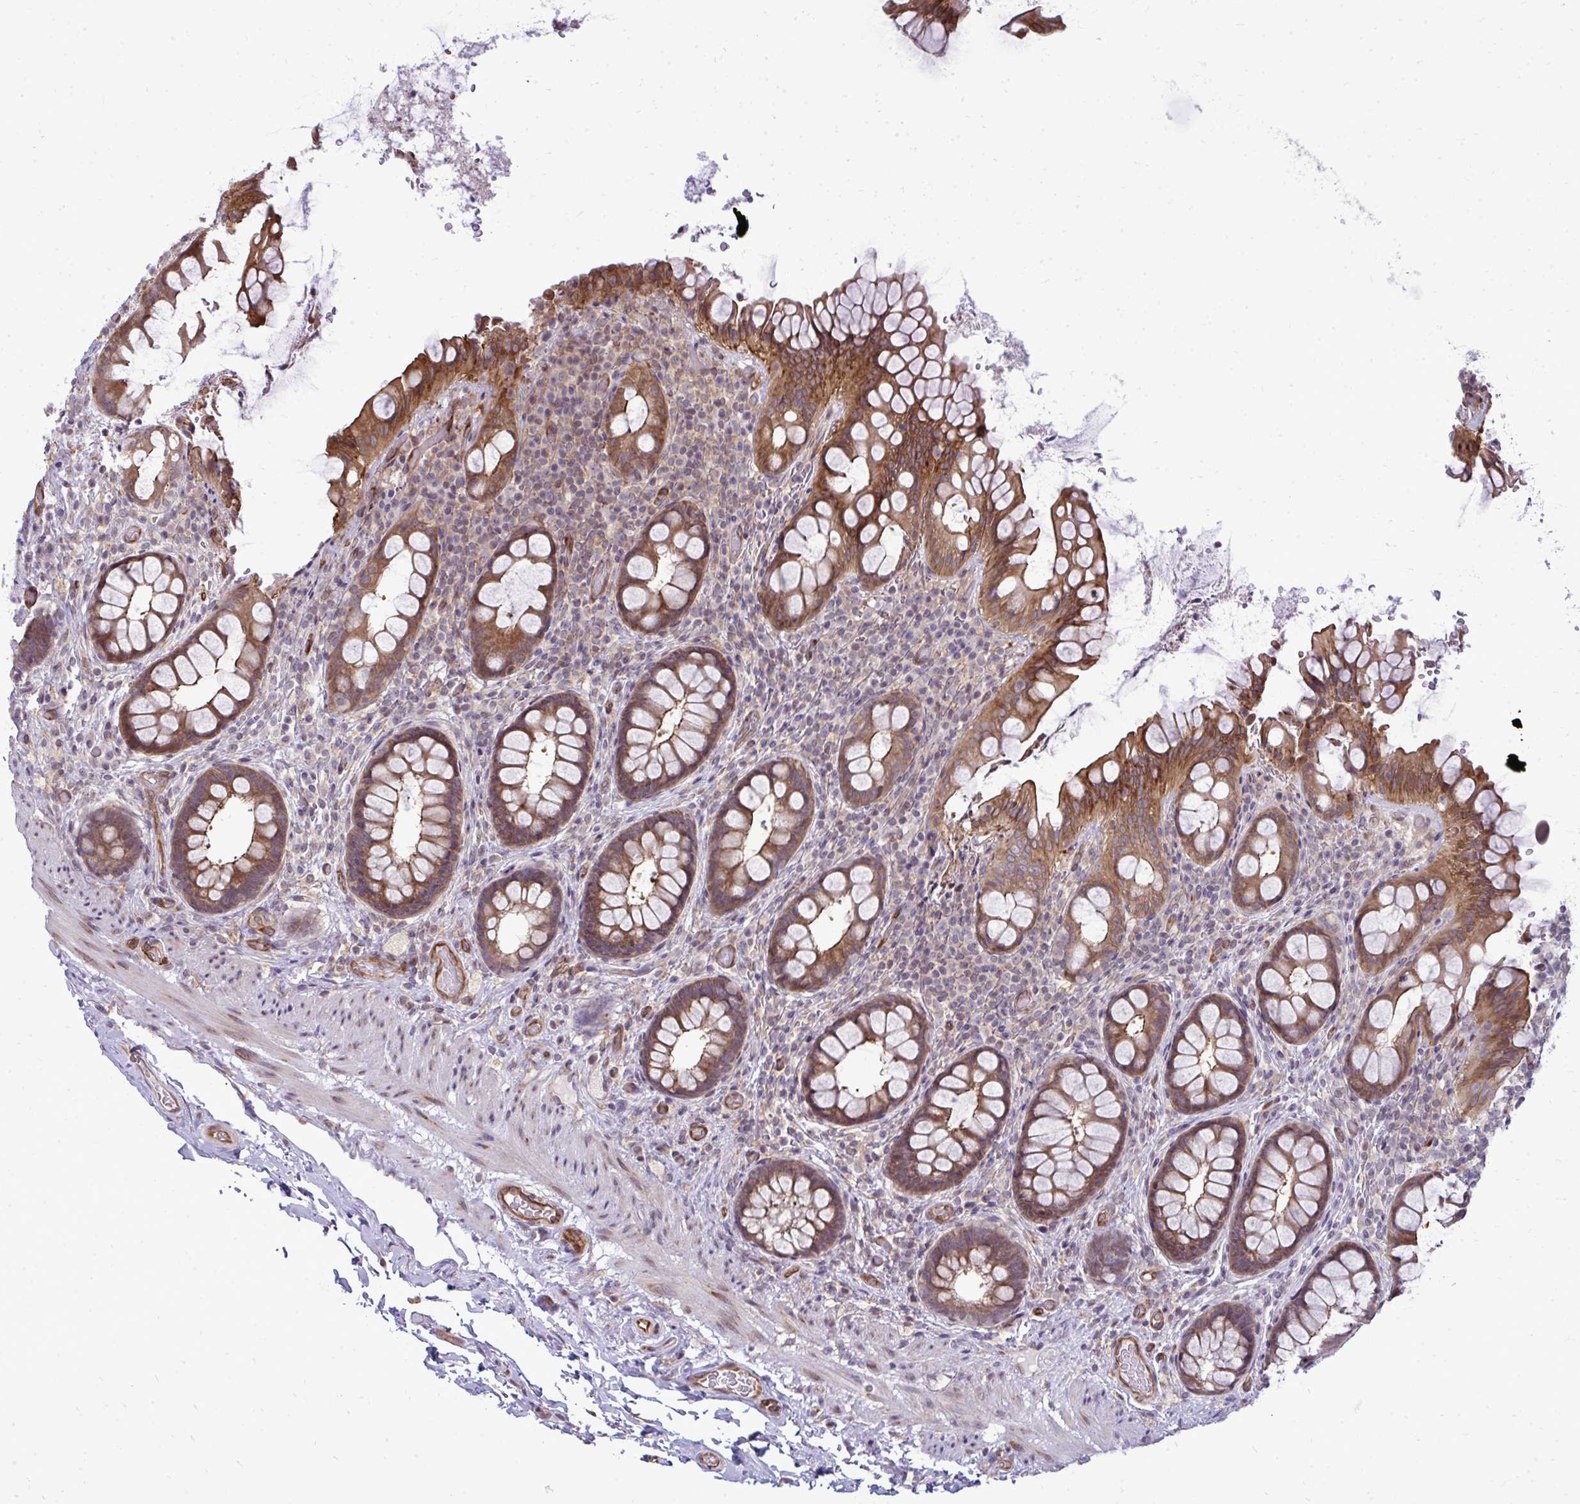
{"staining": {"intensity": "moderate", "quantity": ">75%", "location": "cytoplasmic/membranous"}, "tissue": "rectum", "cell_type": "Glandular cells", "image_type": "normal", "snomed": [{"axis": "morphology", "description": "Normal tissue, NOS"}, {"axis": "topography", "description": "Rectum"}, {"axis": "topography", "description": "Peripheral nerve tissue"}], "caption": "Rectum stained with DAB immunohistochemistry exhibits medium levels of moderate cytoplasmic/membranous staining in about >75% of glandular cells. Using DAB (brown) and hematoxylin (blue) stains, captured at high magnification using brightfield microscopy.", "gene": "FUT10", "patient": {"sex": "female", "age": 69}}